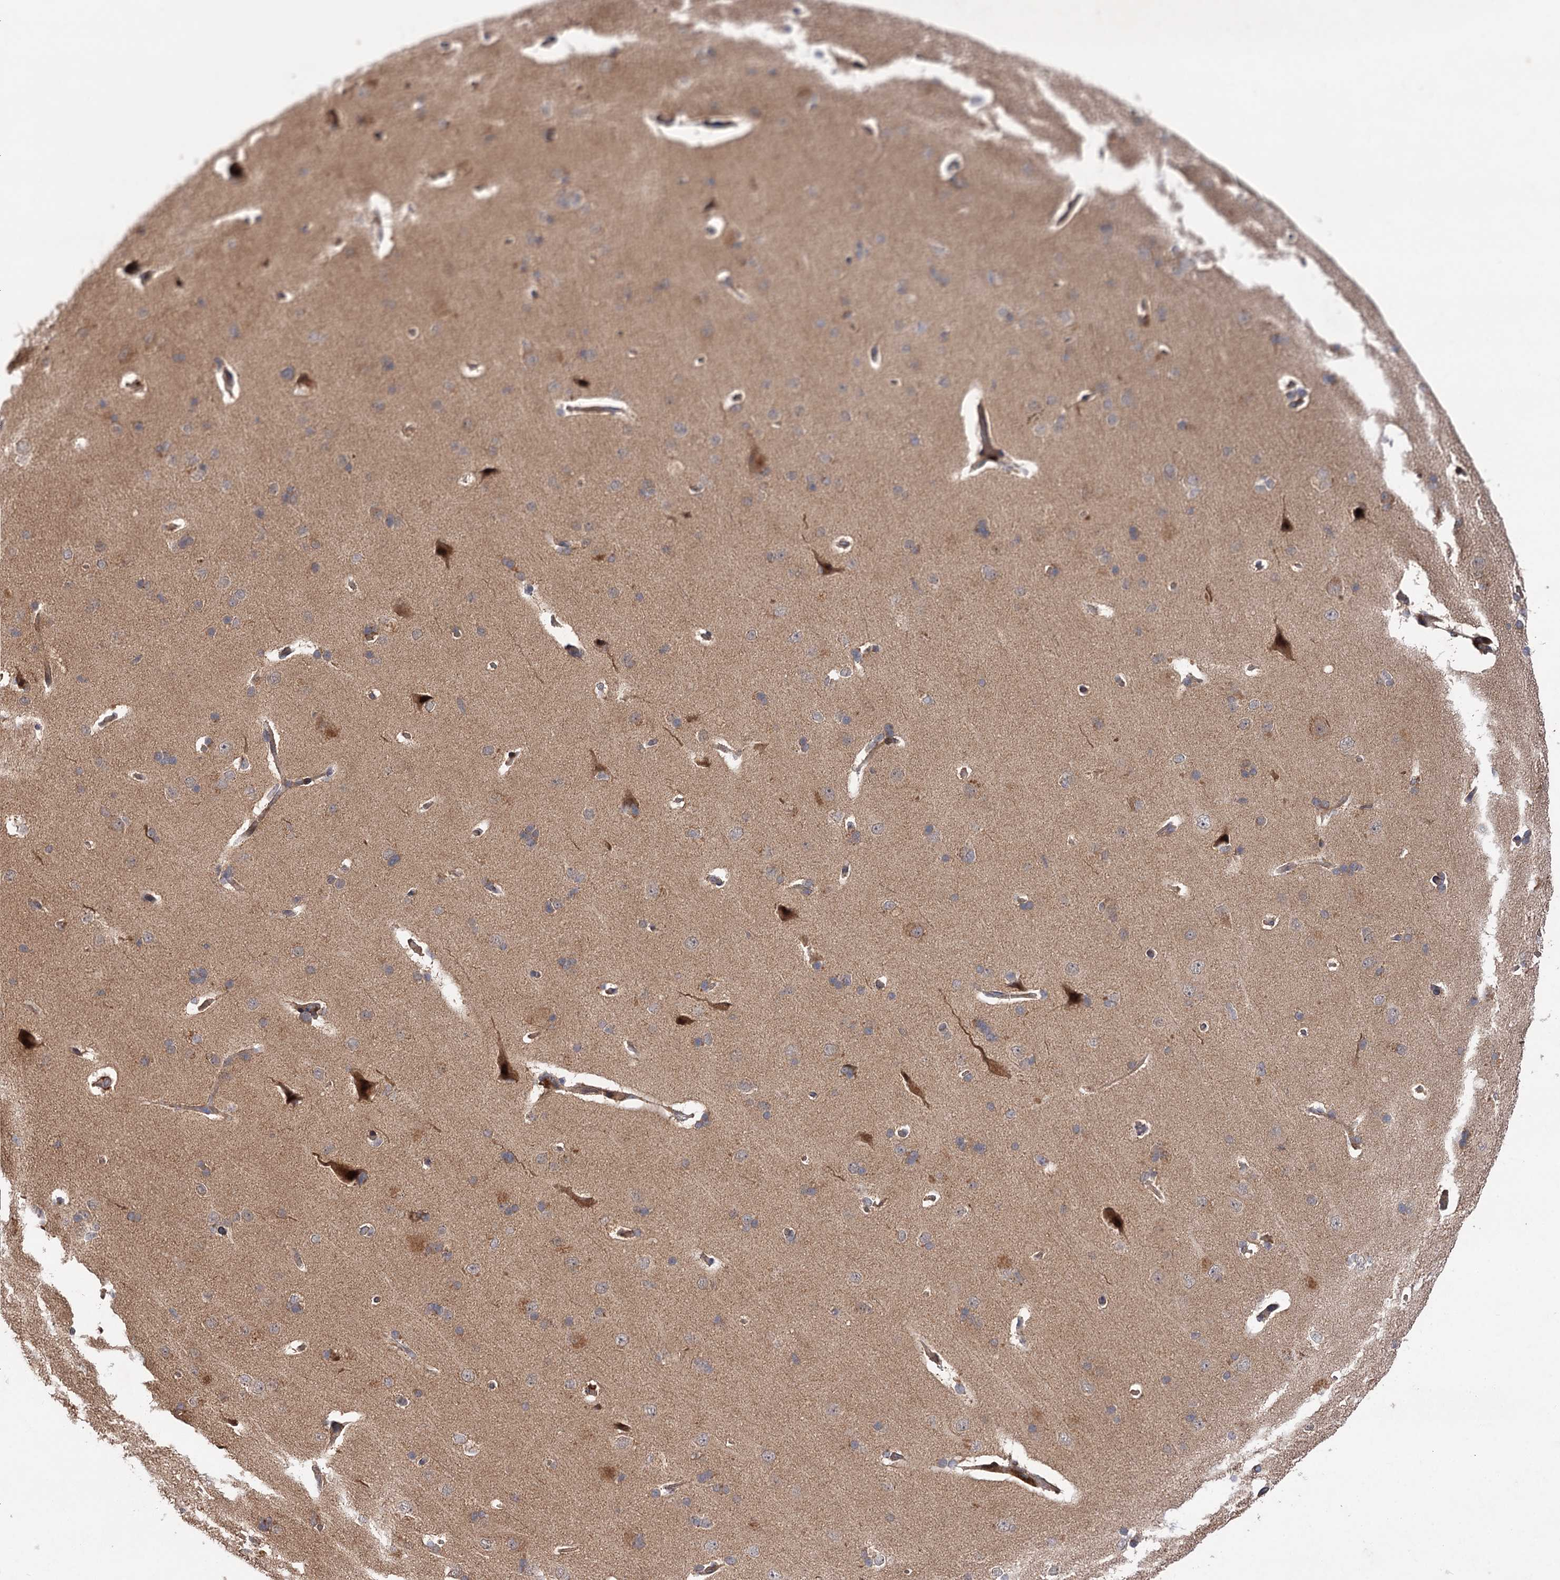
{"staining": {"intensity": "negative", "quantity": "none", "location": "none"}, "tissue": "cerebral cortex", "cell_type": "Endothelial cells", "image_type": "normal", "snomed": [{"axis": "morphology", "description": "Normal tissue, NOS"}, {"axis": "topography", "description": "Cerebral cortex"}], "caption": "Immunohistochemistry histopathology image of benign cerebral cortex: cerebral cortex stained with DAB (3,3'-diaminobenzidine) displays no significant protein staining in endothelial cells. (IHC, brightfield microscopy, high magnification).", "gene": "FBXW8", "patient": {"sex": "male", "age": 62}}